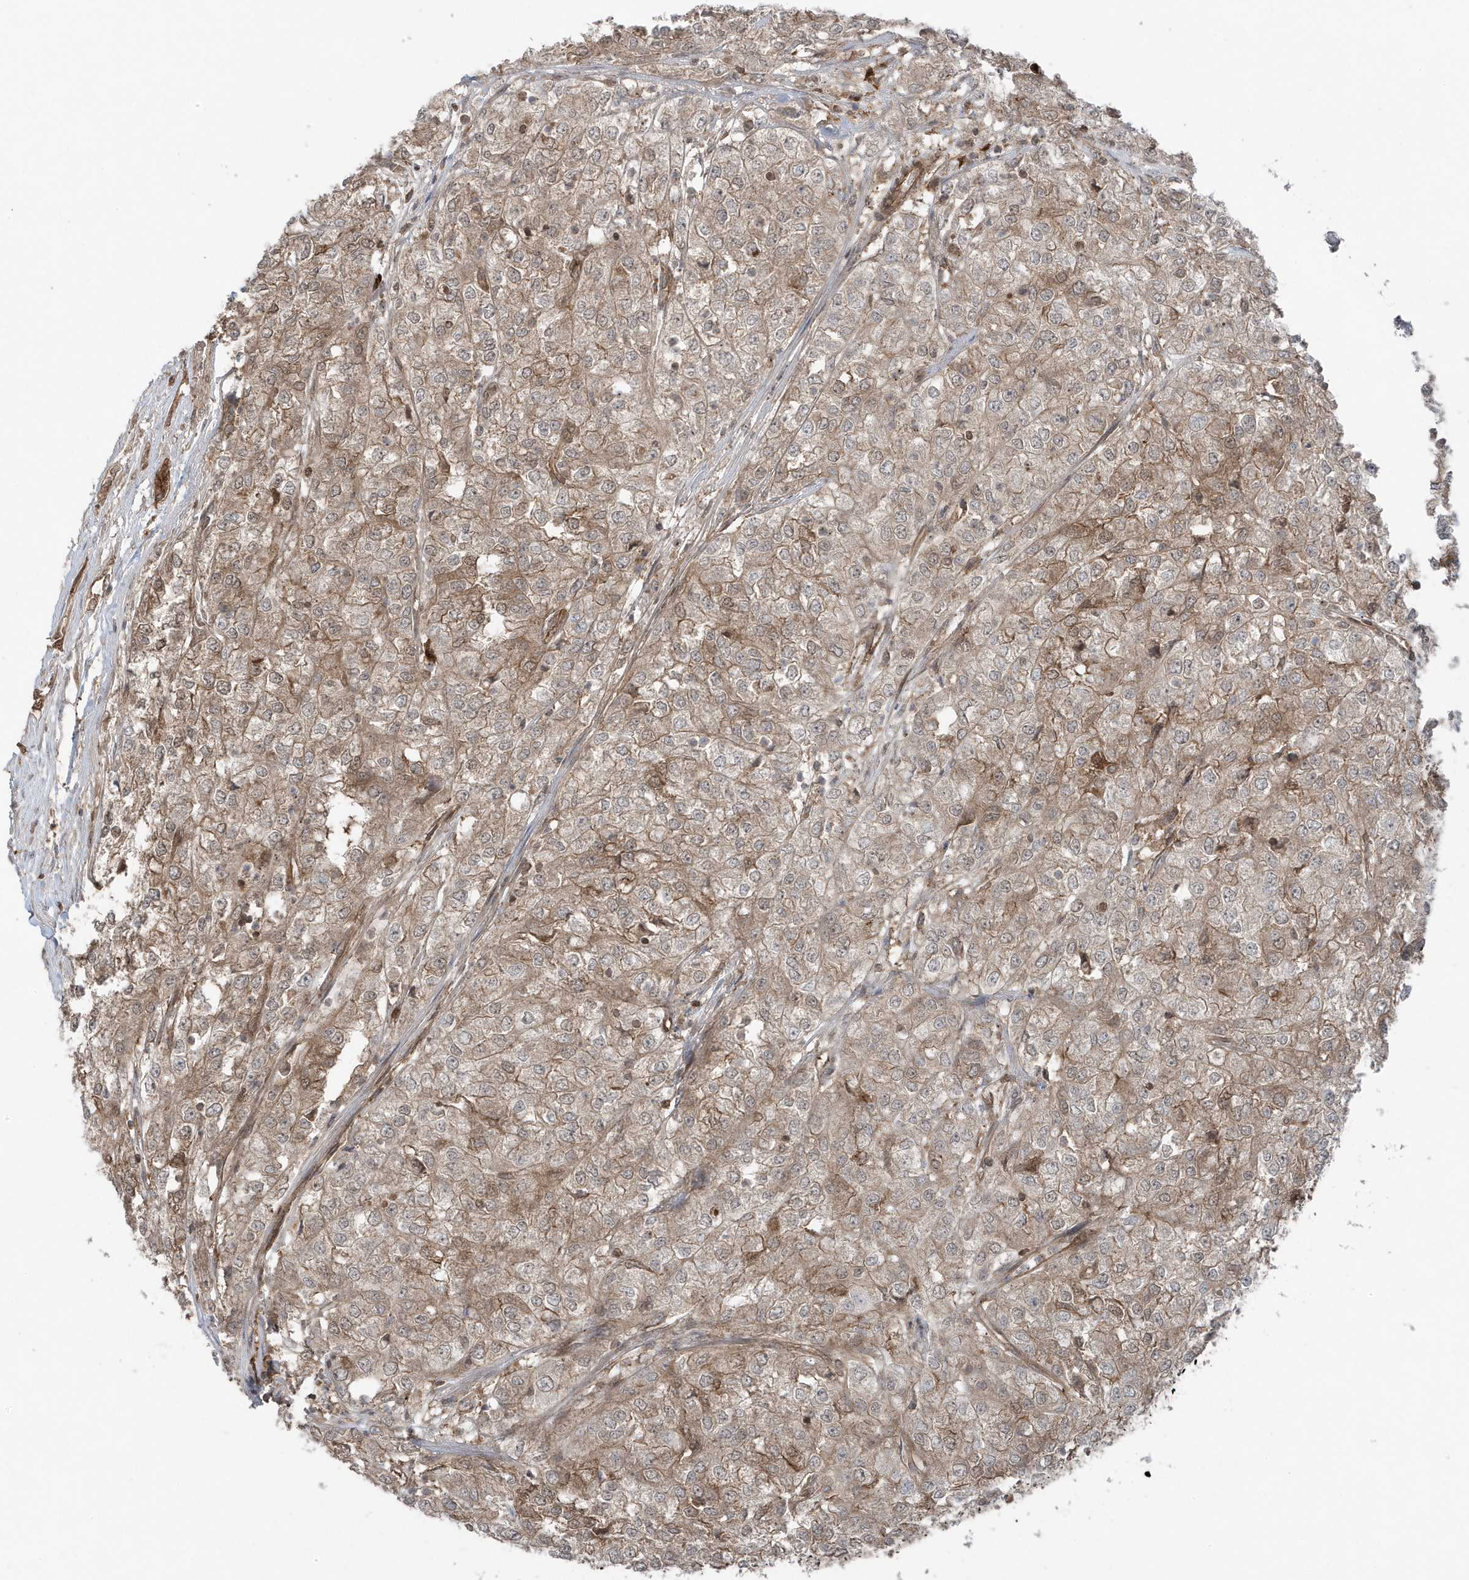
{"staining": {"intensity": "weak", "quantity": ">75%", "location": "cytoplasmic/membranous"}, "tissue": "renal cancer", "cell_type": "Tumor cells", "image_type": "cancer", "snomed": [{"axis": "morphology", "description": "Adenocarcinoma, NOS"}, {"axis": "topography", "description": "Kidney"}], "caption": "IHC (DAB (3,3'-diaminobenzidine)) staining of human renal cancer (adenocarcinoma) exhibits weak cytoplasmic/membranous protein staining in about >75% of tumor cells.", "gene": "MAPK1IP1L", "patient": {"sex": "female", "age": 54}}